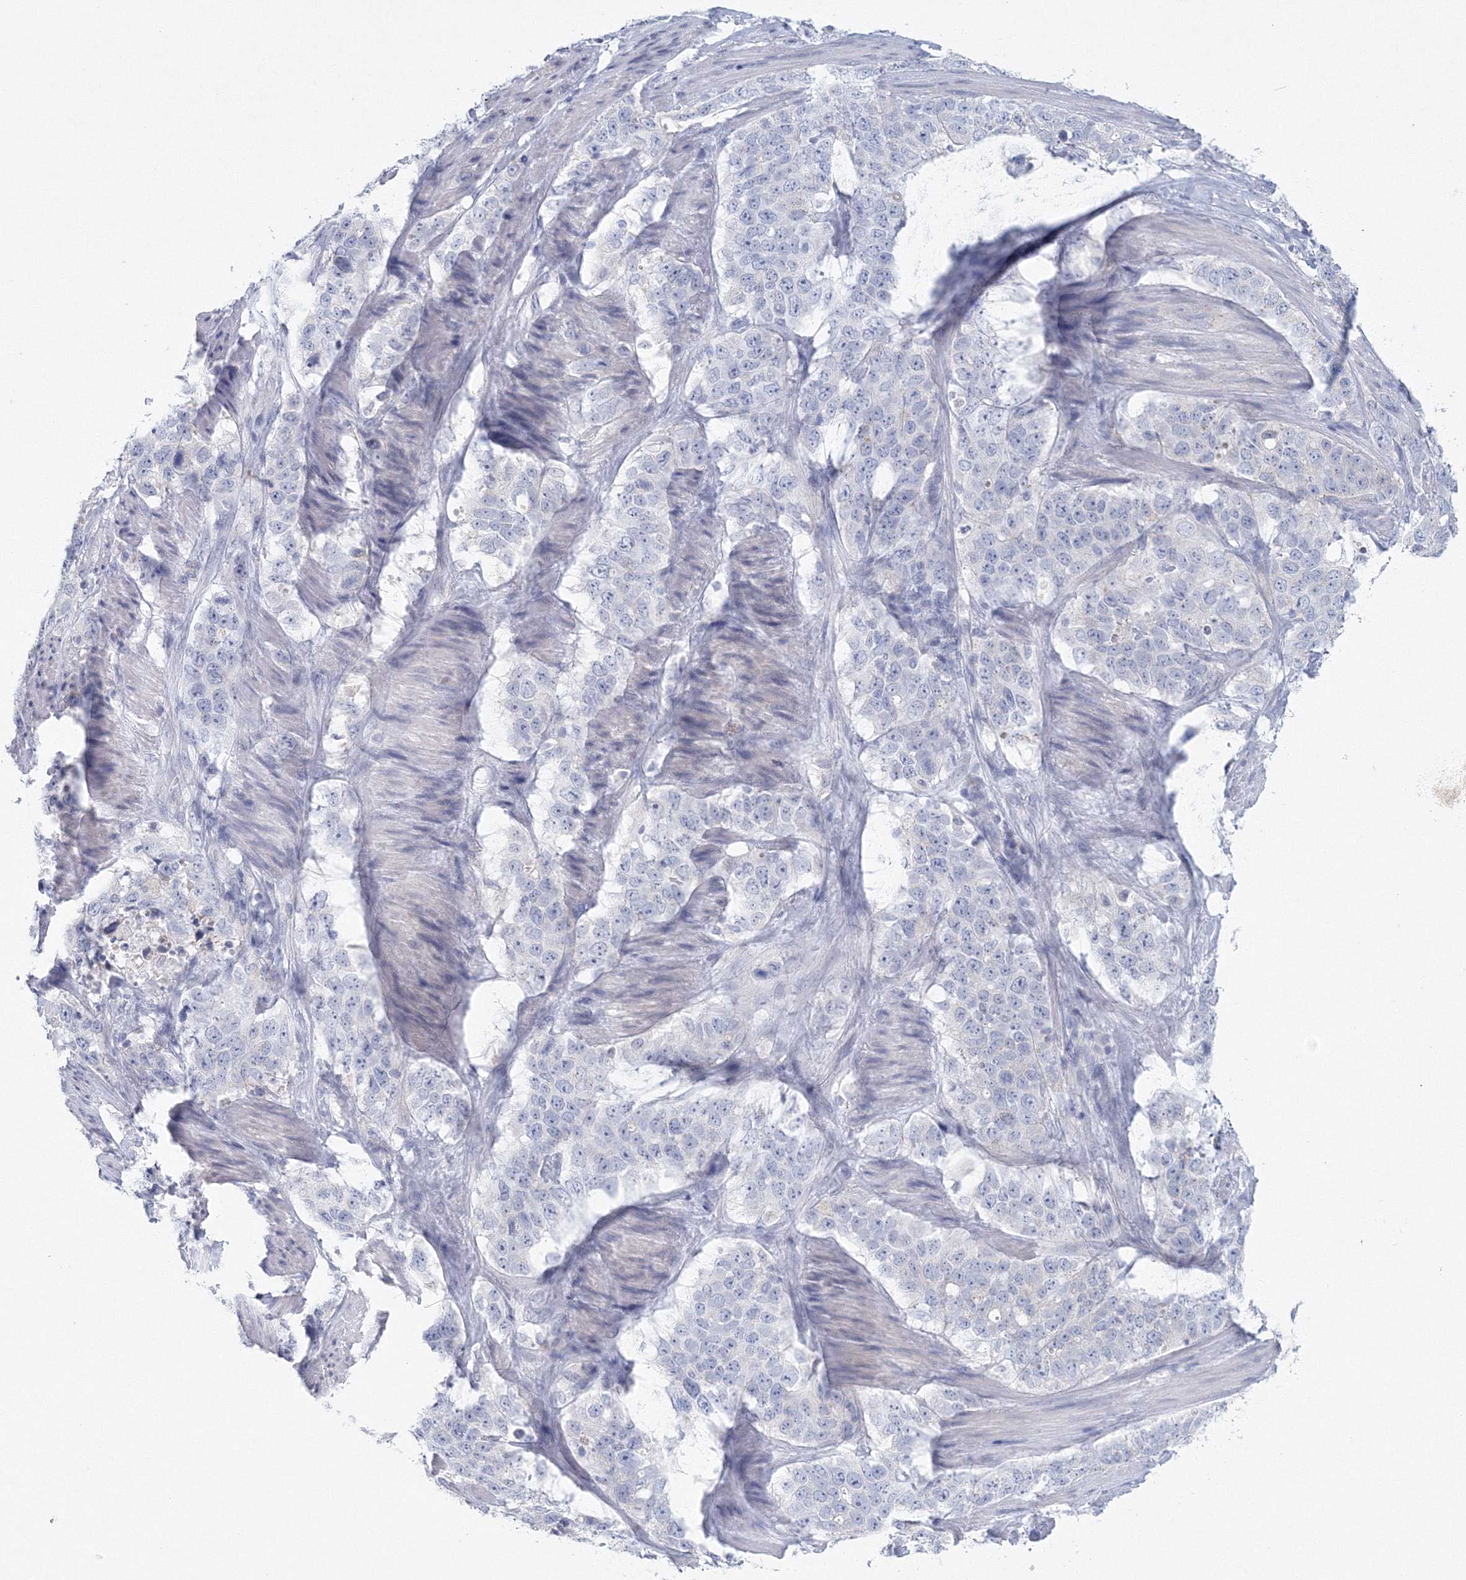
{"staining": {"intensity": "negative", "quantity": "none", "location": "none"}, "tissue": "stomach cancer", "cell_type": "Tumor cells", "image_type": "cancer", "snomed": [{"axis": "morphology", "description": "Adenocarcinoma, NOS"}, {"axis": "topography", "description": "Stomach"}], "caption": "A high-resolution photomicrograph shows immunohistochemistry (IHC) staining of stomach cancer, which displays no significant positivity in tumor cells.", "gene": "NIPAL1", "patient": {"sex": "male", "age": 48}}